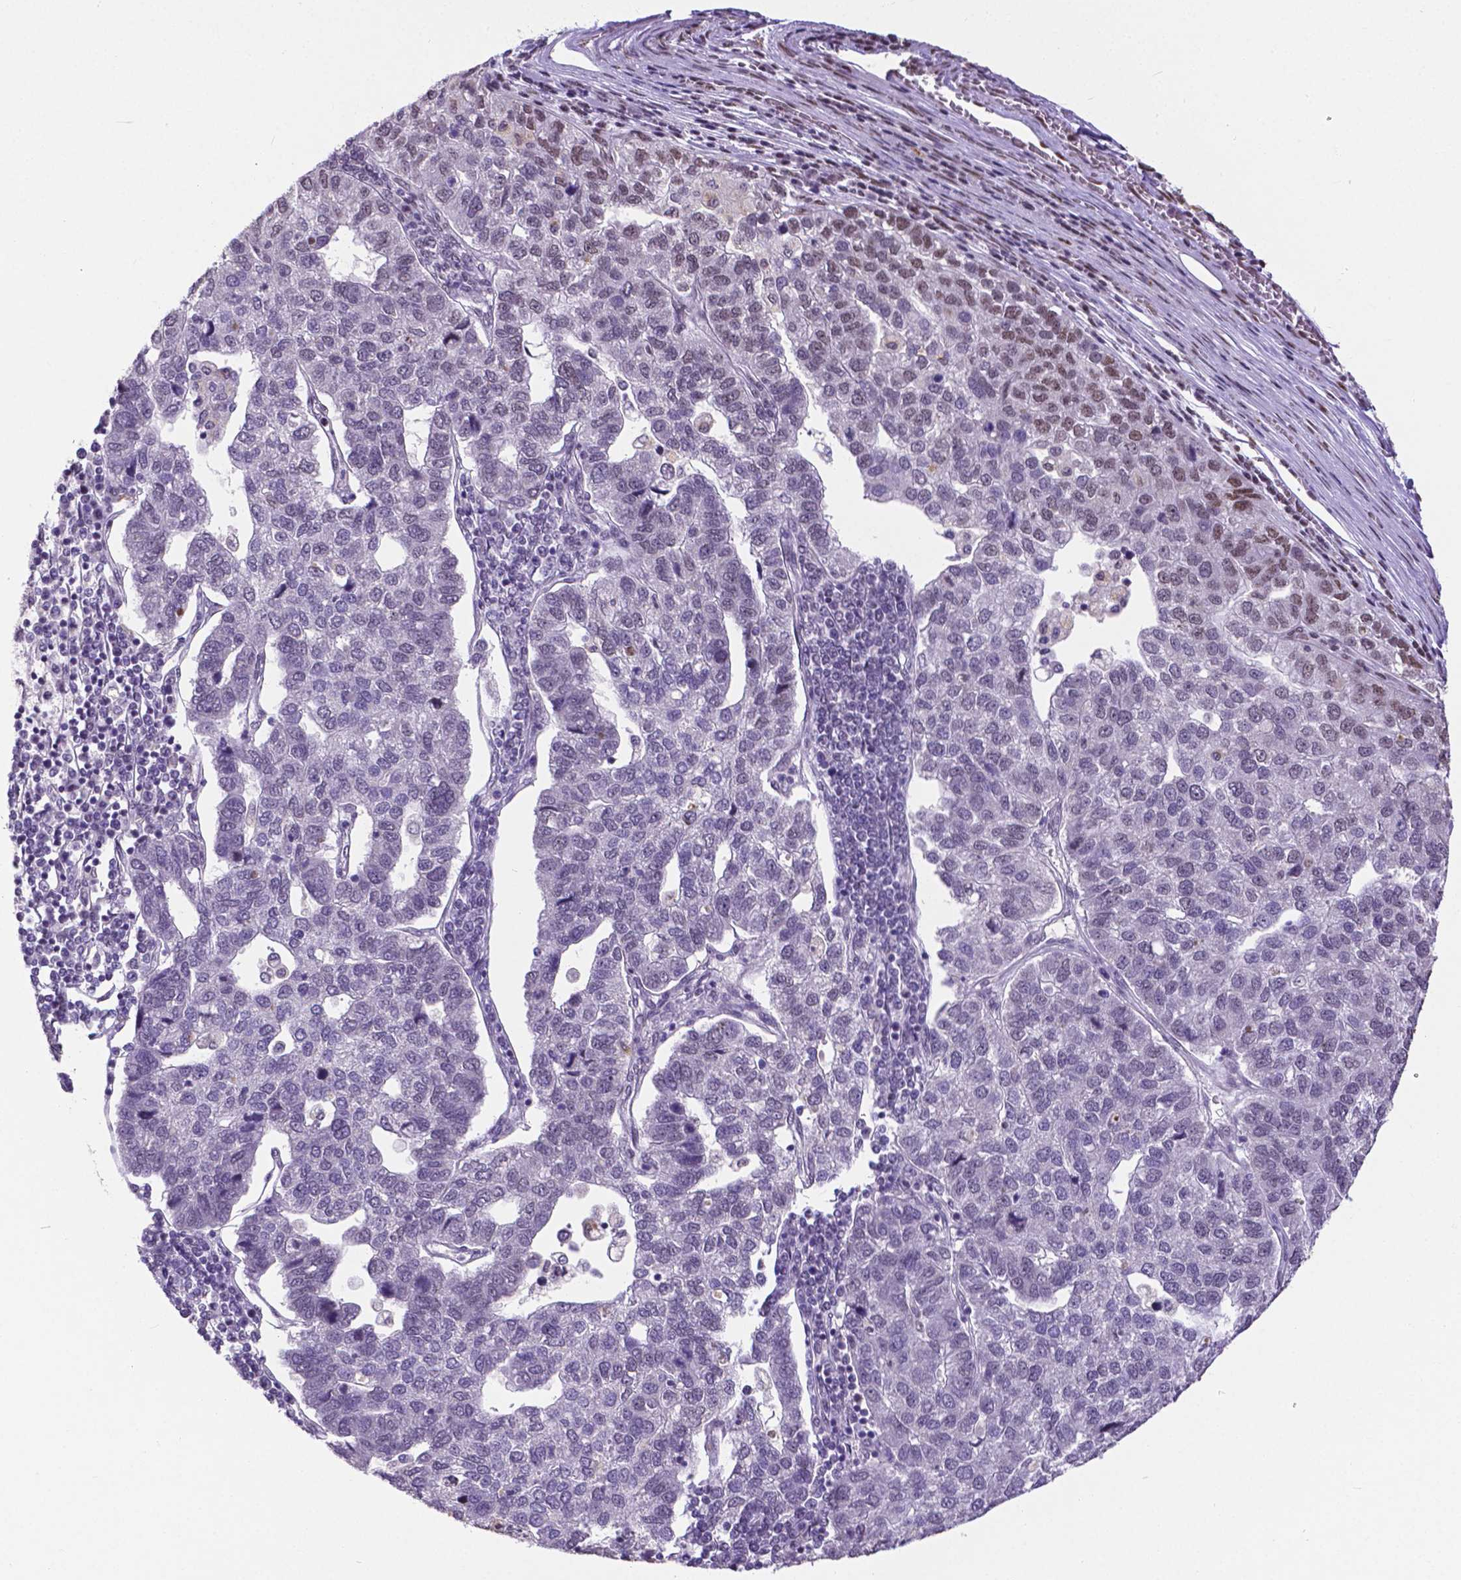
{"staining": {"intensity": "weak", "quantity": "<25%", "location": "nuclear"}, "tissue": "pancreatic cancer", "cell_type": "Tumor cells", "image_type": "cancer", "snomed": [{"axis": "morphology", "description": "Adenocarcinoma, NOS"}, {"axis": "topography", "description": "Pancreas"}], "caption": "DAB (3,3'-diaminobenzidine) immunohistochemical staining of human adenocarcinoma (pancreatic) reveals no significant staining in tumor cells.", "gene": "ATRX", "patient": {"sex": "female", "age": 61}}